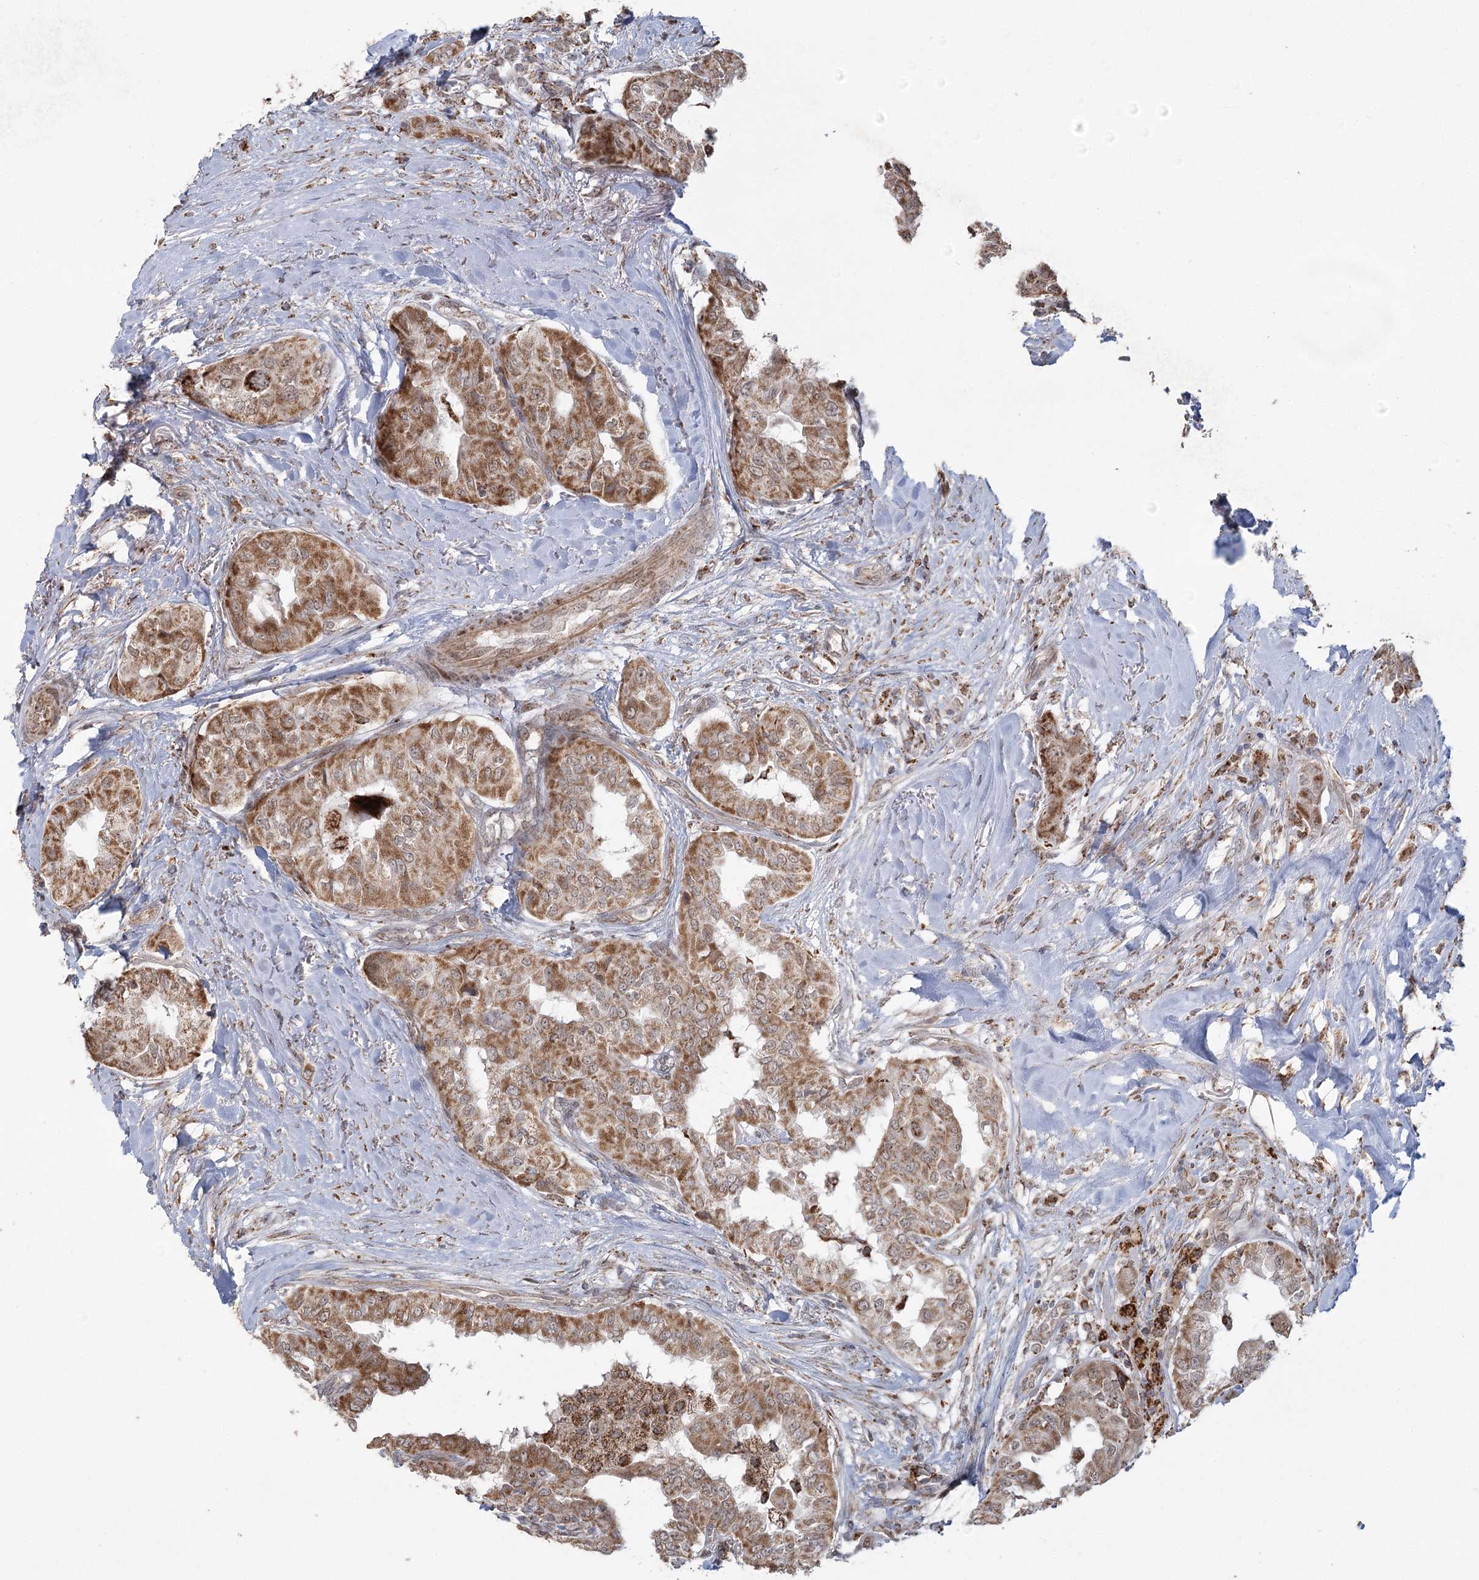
{"staining": {"intensity": "moderate", "quantity": ">75%", "location": "cytoplasmic/membranous"}, "tissue": "thyroid cancer", "cell_type": "Tumor cells", "image_type": "cancer", "snomed": [{"axis": "morphology", "description": "Papillary adenocarcinoma, NOS"}, {"axis": "topography", "description": "Thyroid gland"}], "caption": "This photomicrograph displays thyroid cancer stained with immunohistochemistry to label a protein in brown. The cytoplasmic/membranous of tumor cells show moderate positivity for the protein. Nuclei are counter-stained blue.", "gene": "LACTB", "patient": {"sex": "female", "age": 59}}